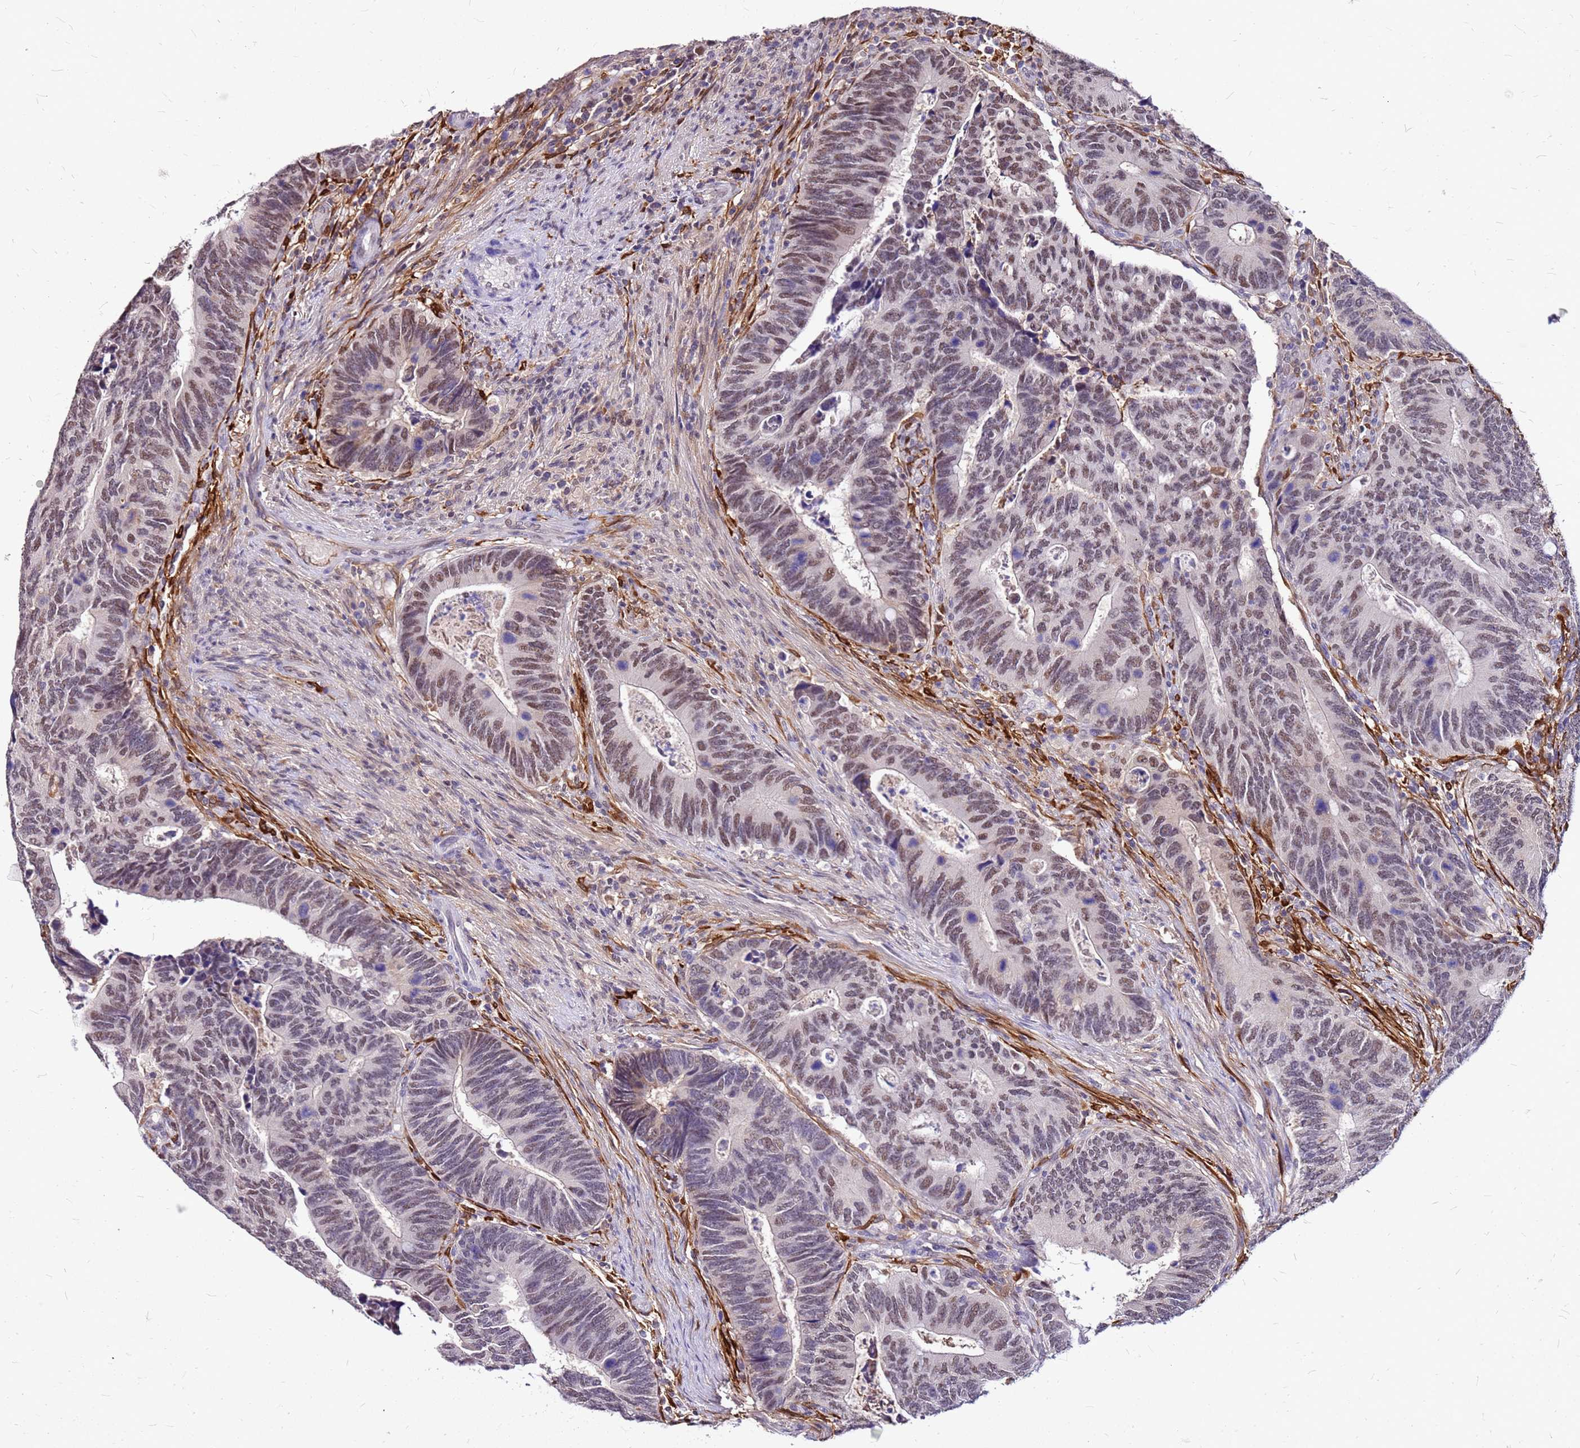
{"staining": {"intensity": "moderate", "quantity": ">75%", "location": "nuclear"}, "tissue": "colorectal cancer", "cell_type": "Tumor cells", "image_type": "cancer", "snomed": [{"axis": "morphology", "description": "Adenocarcinoma, NOS"}, {"axis": "topography", "description": "Colon"}], "caption": "A high-resolution micrograph shows IHC staining of colorectal cancer, which reveals moderate nuclear staining in approximately >75% of tumor cells.", "gene": "ALDH1A3", "patient": {"sex": "male", "age": 87}}